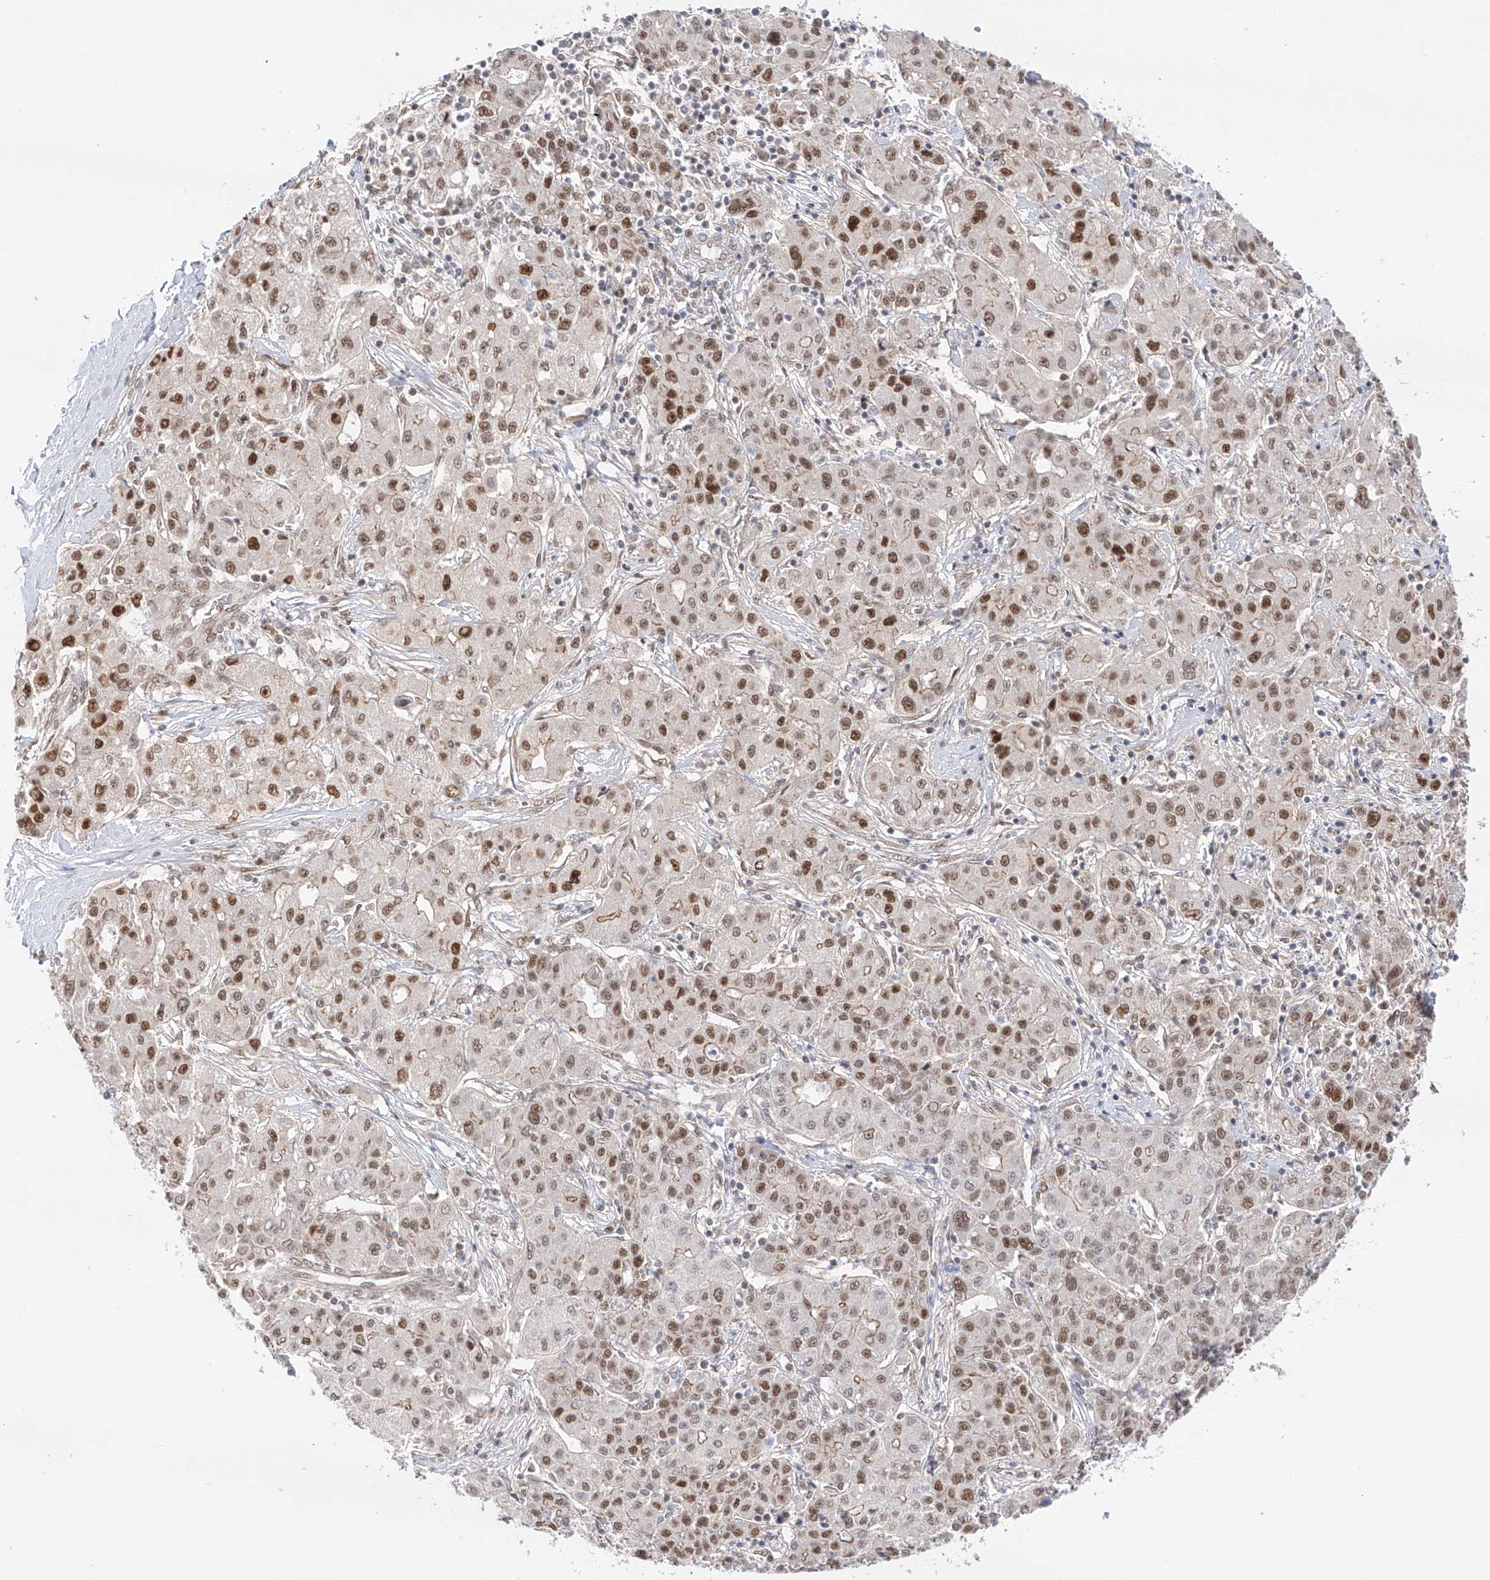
{"staining": {"intensity": "moderate", "quantity": ">75%", "location": "nuclear"}, "tissue": "liver cancer", "cell_type": "Tumor cells", "image_type": "cancer", "snomed": [{"axis": "morphology", "description": "Carcinoma, Hepatocellular, NOS"}, {"axis": "topography", "description": "Liver"}], "caption": "Immunohistochemistry (IHC) histopathology image of human liver cancer stained for a protein (brown), which displays medium levels of moderate nuclear expression in approximately >75% of tumor cells.", "gene": "POGK", "patient": {"sex": "male", "age": 65}}